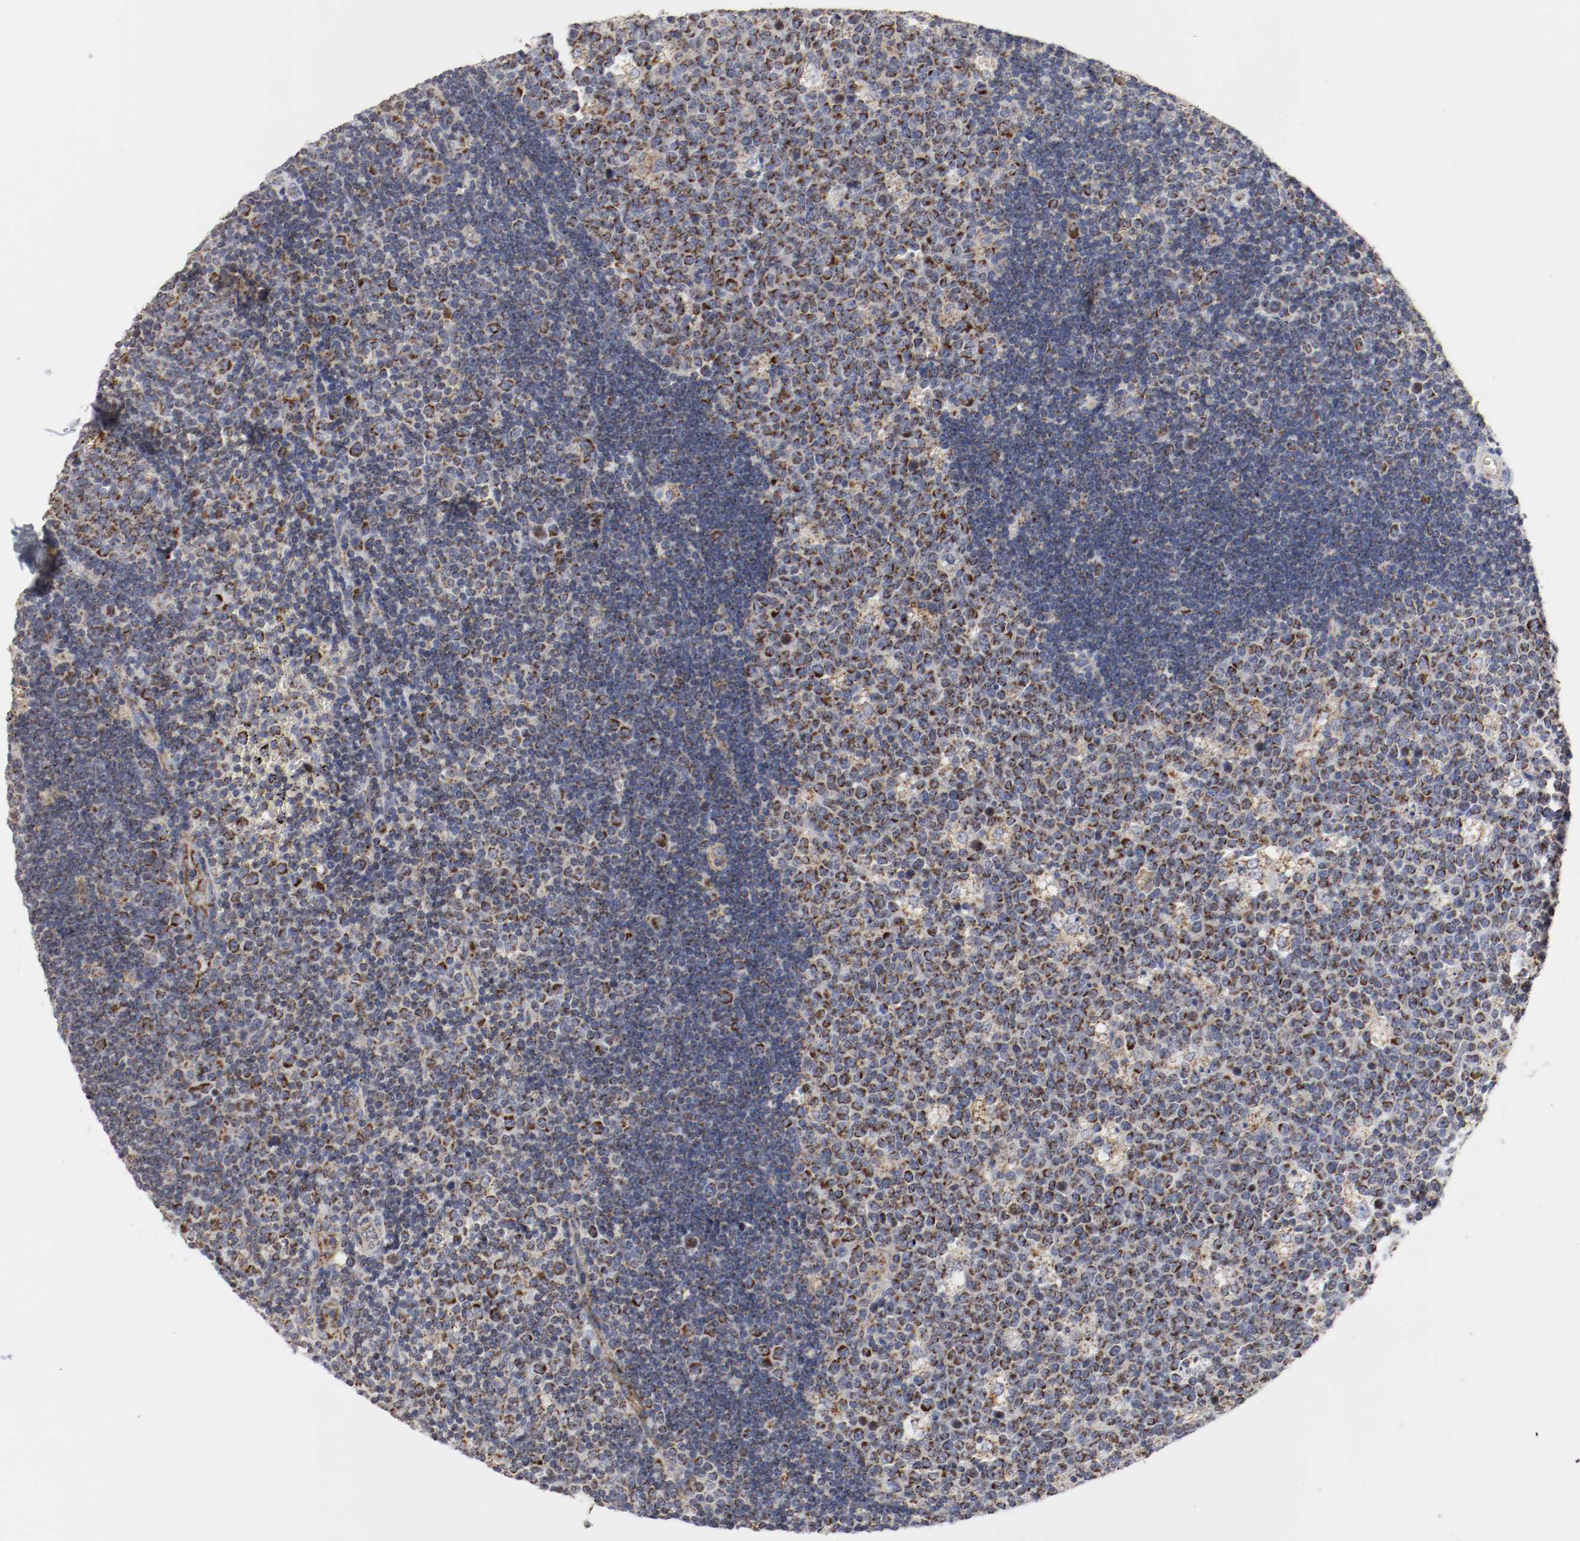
{"staining": {"intensity": "strong", "quantity": ">75%", "location": "cytoplasmic/membranous"}, "tissue": "lymph node", "cell_type": "Germinal center cells", "image_type": "normal", "snomed": [{"axis": "morphology", "description": "Normal tissue, NOS"}, {"axis": "topography", "description": "Lymph node"}, {"axis": "topography", "description": "Salivary gland"}], "caption": "Normal lymph node displays strong cytoplasmic/membranous staining in approximately >75% of germinal center cells.", "gene": "AFG3L2", "patient": {"sex": "male", "age": 8}}